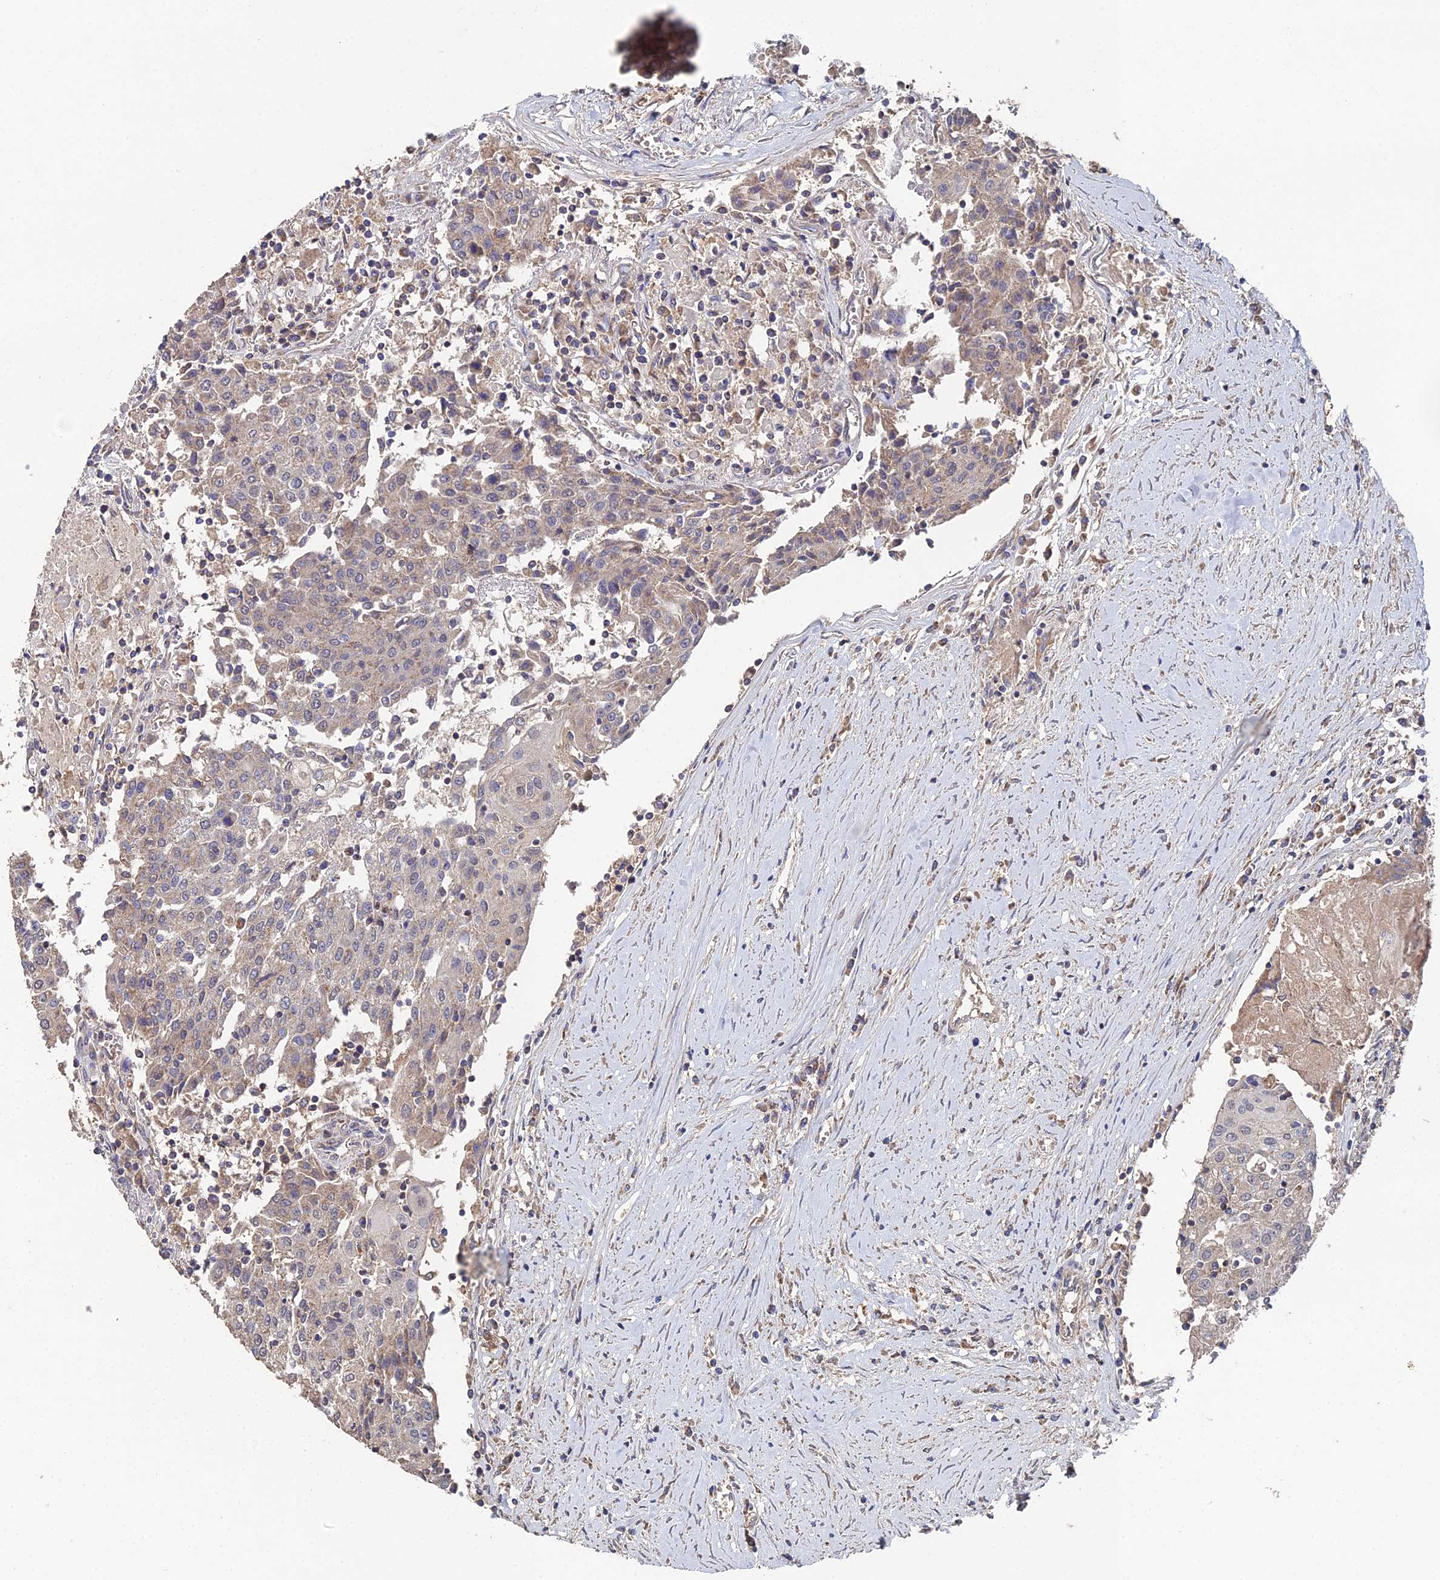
{"staining": {"intensity": "weak", "quantity": "25%-75%", "location": "cytoplasmic/membranous"}, "tissue": "urothelial cancer", "cell_type": "Tumor cells", "image_type": "cancer", "snomed": [{"axis": "morphology", "description": "Urothelial carcinoma, High grade"}, {"axis": "topography", "description": "Urinary bladder"}], "caption": "Protein expression analysis of urothelial carcinoma (high-grade) shows weak cytoplasmic/membranous positivity in approximately 25%-75% of tumor cells.", "gene": "SPANXN4", "patient": {"sex": "female", "age": 85}}